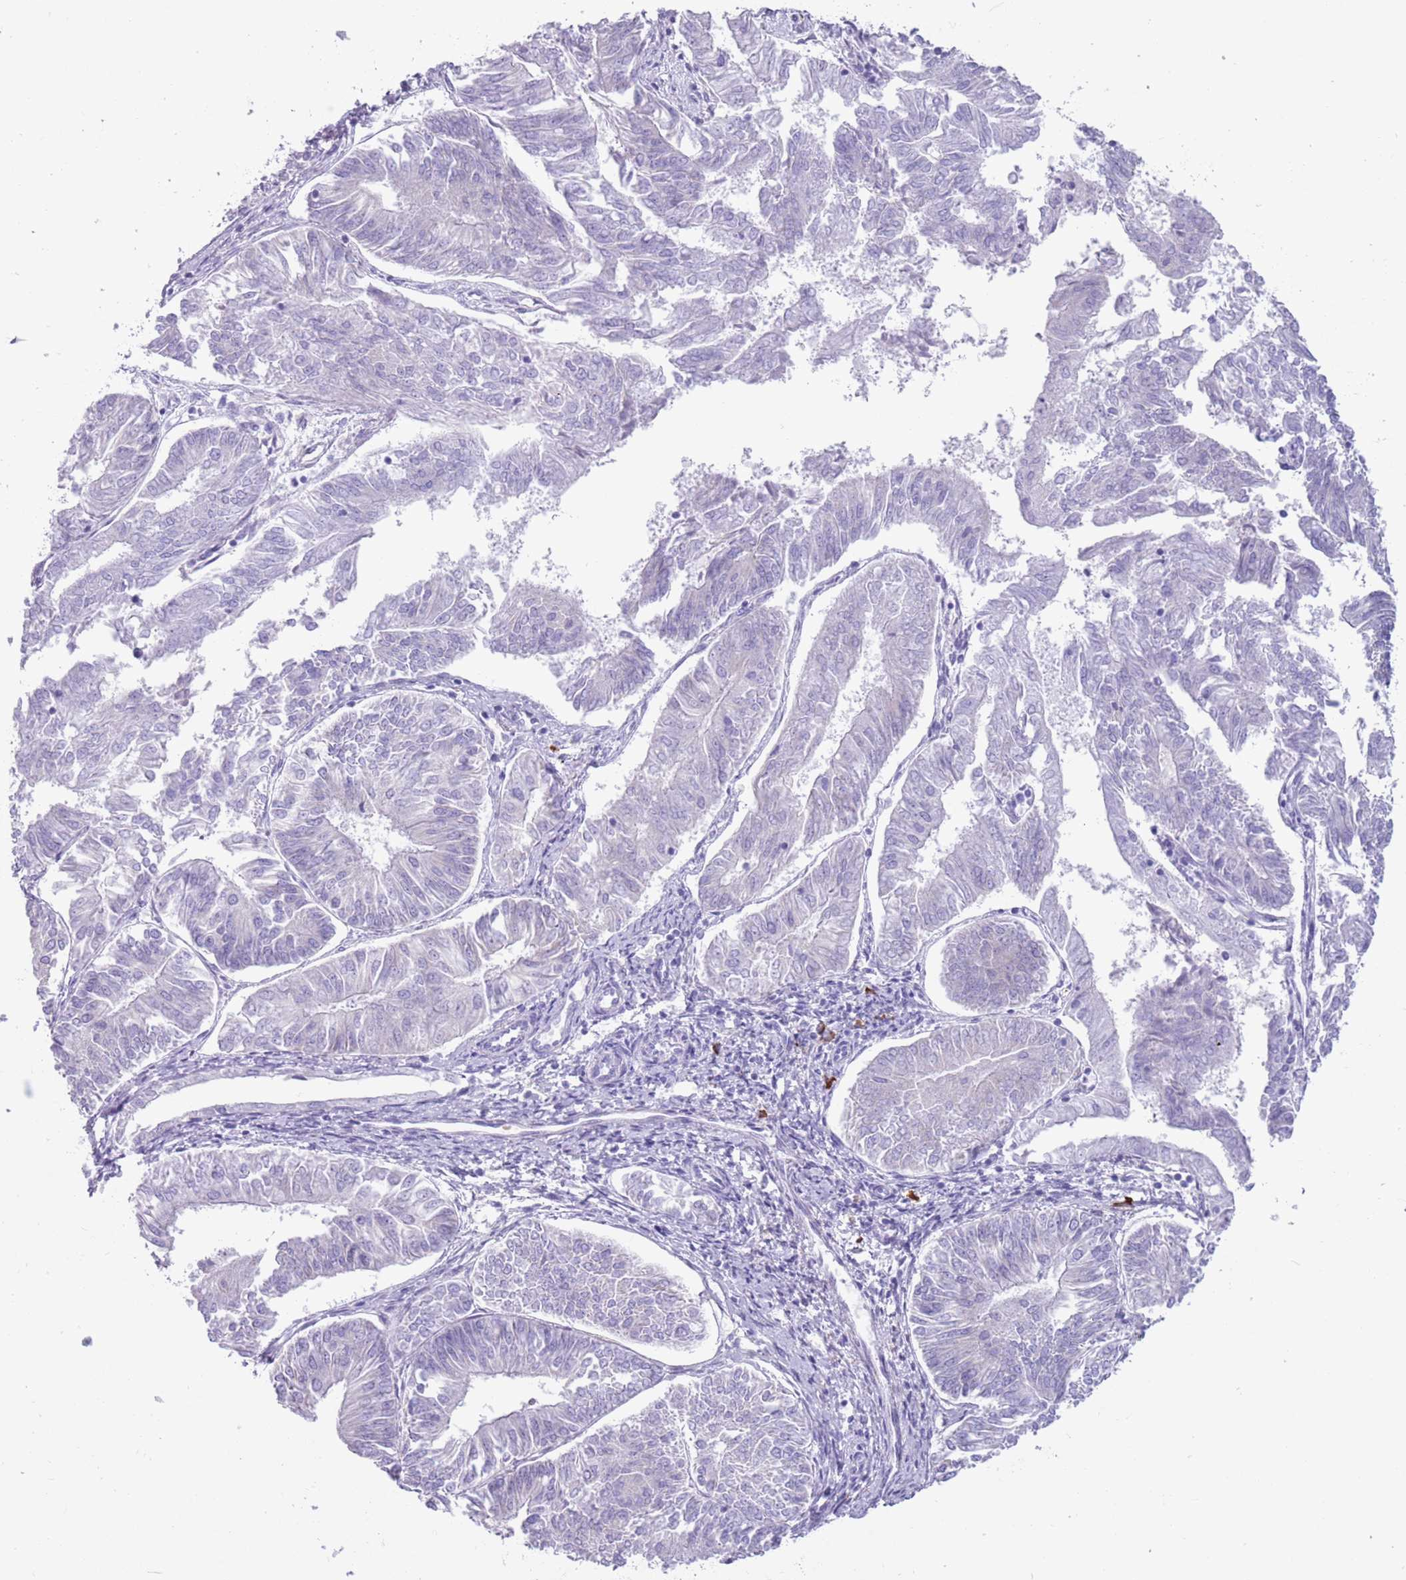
{"staining": {"intensity": "negative", "quantity": "none", "location": "none"}, "tissue": "endometrial cancer", "cell_type": "Tumor cells", "image_type": "cancer", "snomed": [{"axis": "morphology", "description": "Adenocarcinoma, NOS"}, {"axis": "topography", "description": "Endometrium"}], "caption": "This is an immunohistochemistry (IHC) image of human adenocarcinoma (endometrial). There is no positivity in tumor cells.", "gene": "LY6G5B", "patient": {"sex": "female", "age": 58}}